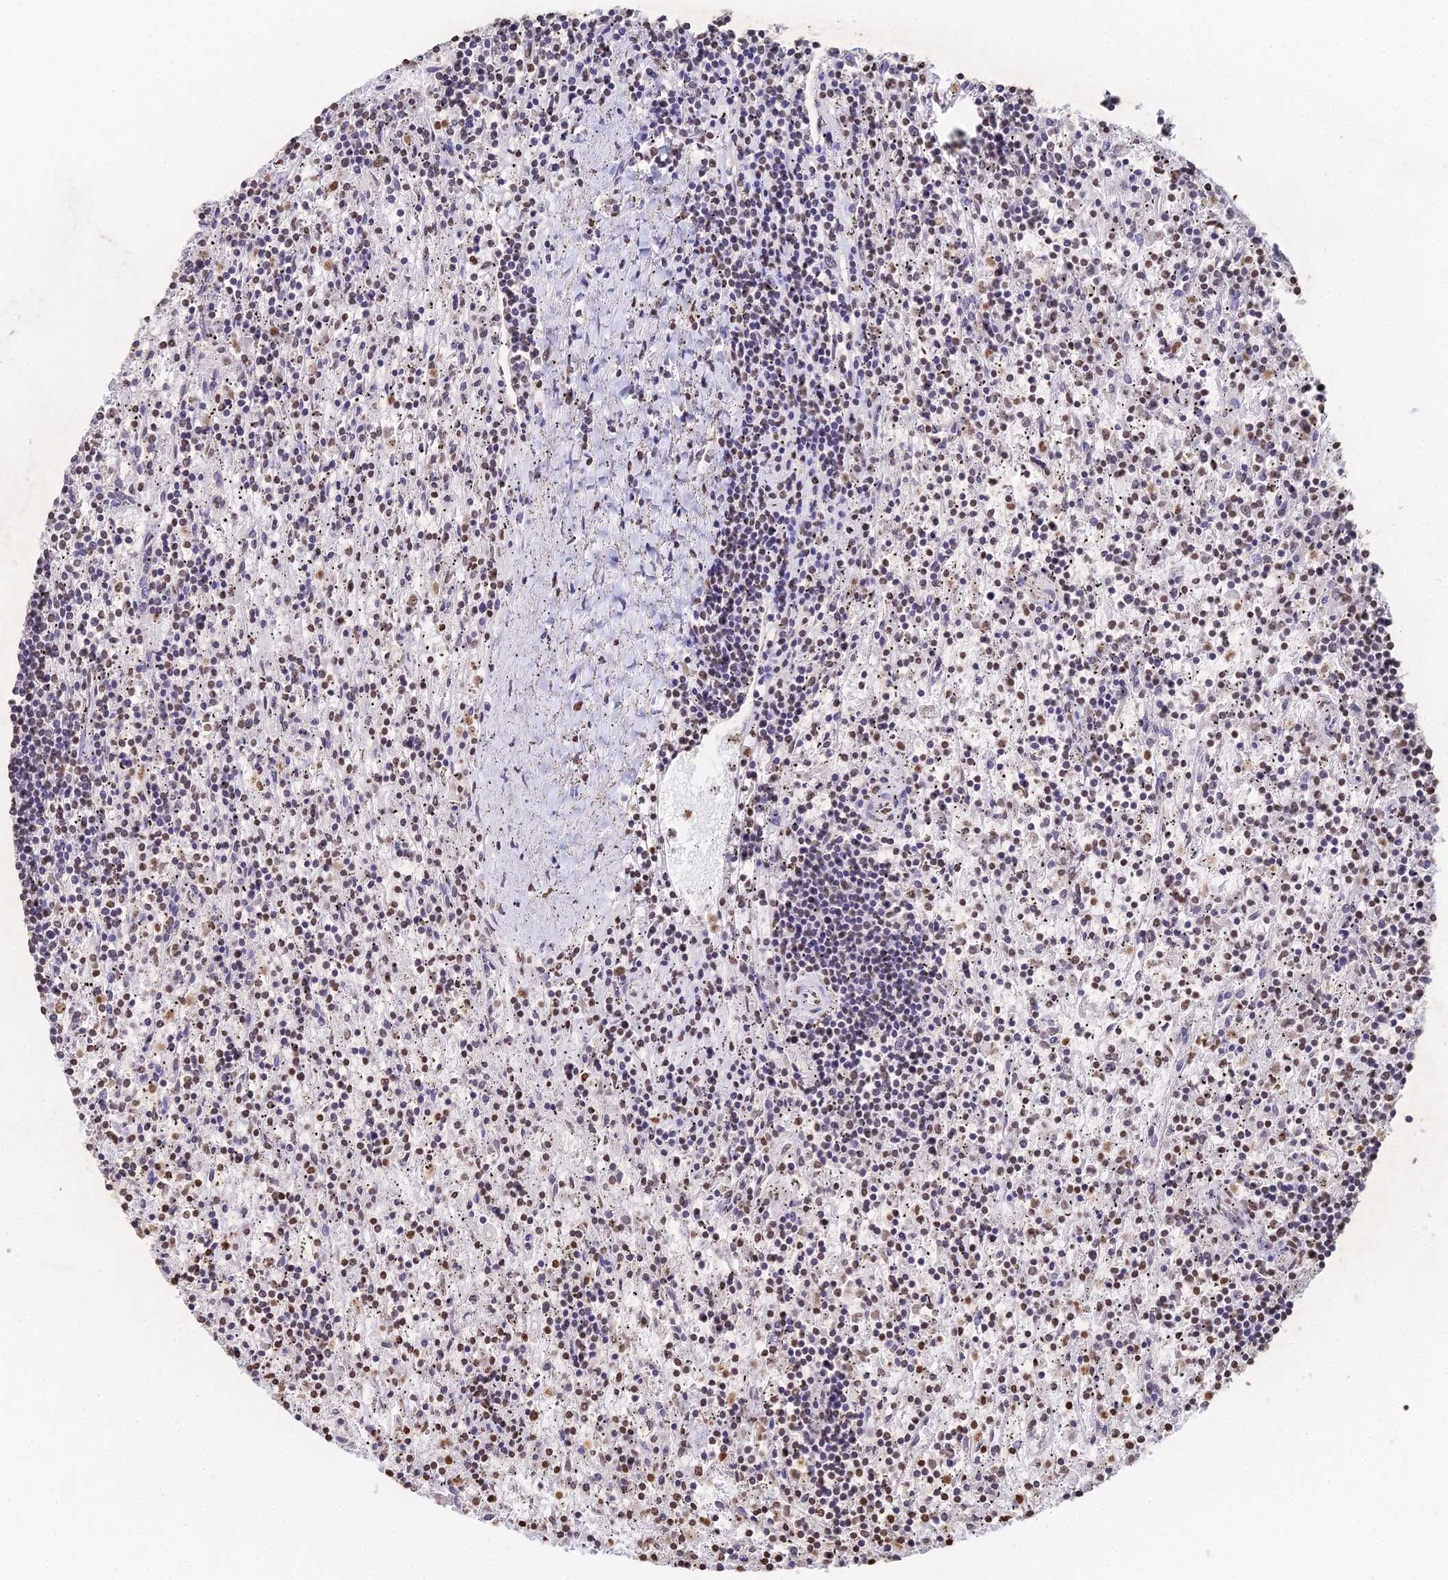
{"staining": {"intensity": "negative", "quantity": "none", "location": "none"}, "tissue": "lymphoma", "cell_type": "Tumor cells", "image_type": "cancer", "snomed": [{"axis": "morphology", "description": "Malignant lymphoma, non-Hodgkin's type, Low grade"}, {"axis": "topography", "description": "Spleen"}], "caption": "DAB (3,3'-diaminobenzidine) immunohistochemical staining of human lymphoma shows no significant staining in tumor cells. Nuclei are stained in blue.", "gene": "GBP3", "patient": {"sex": "male", "age": 76}}